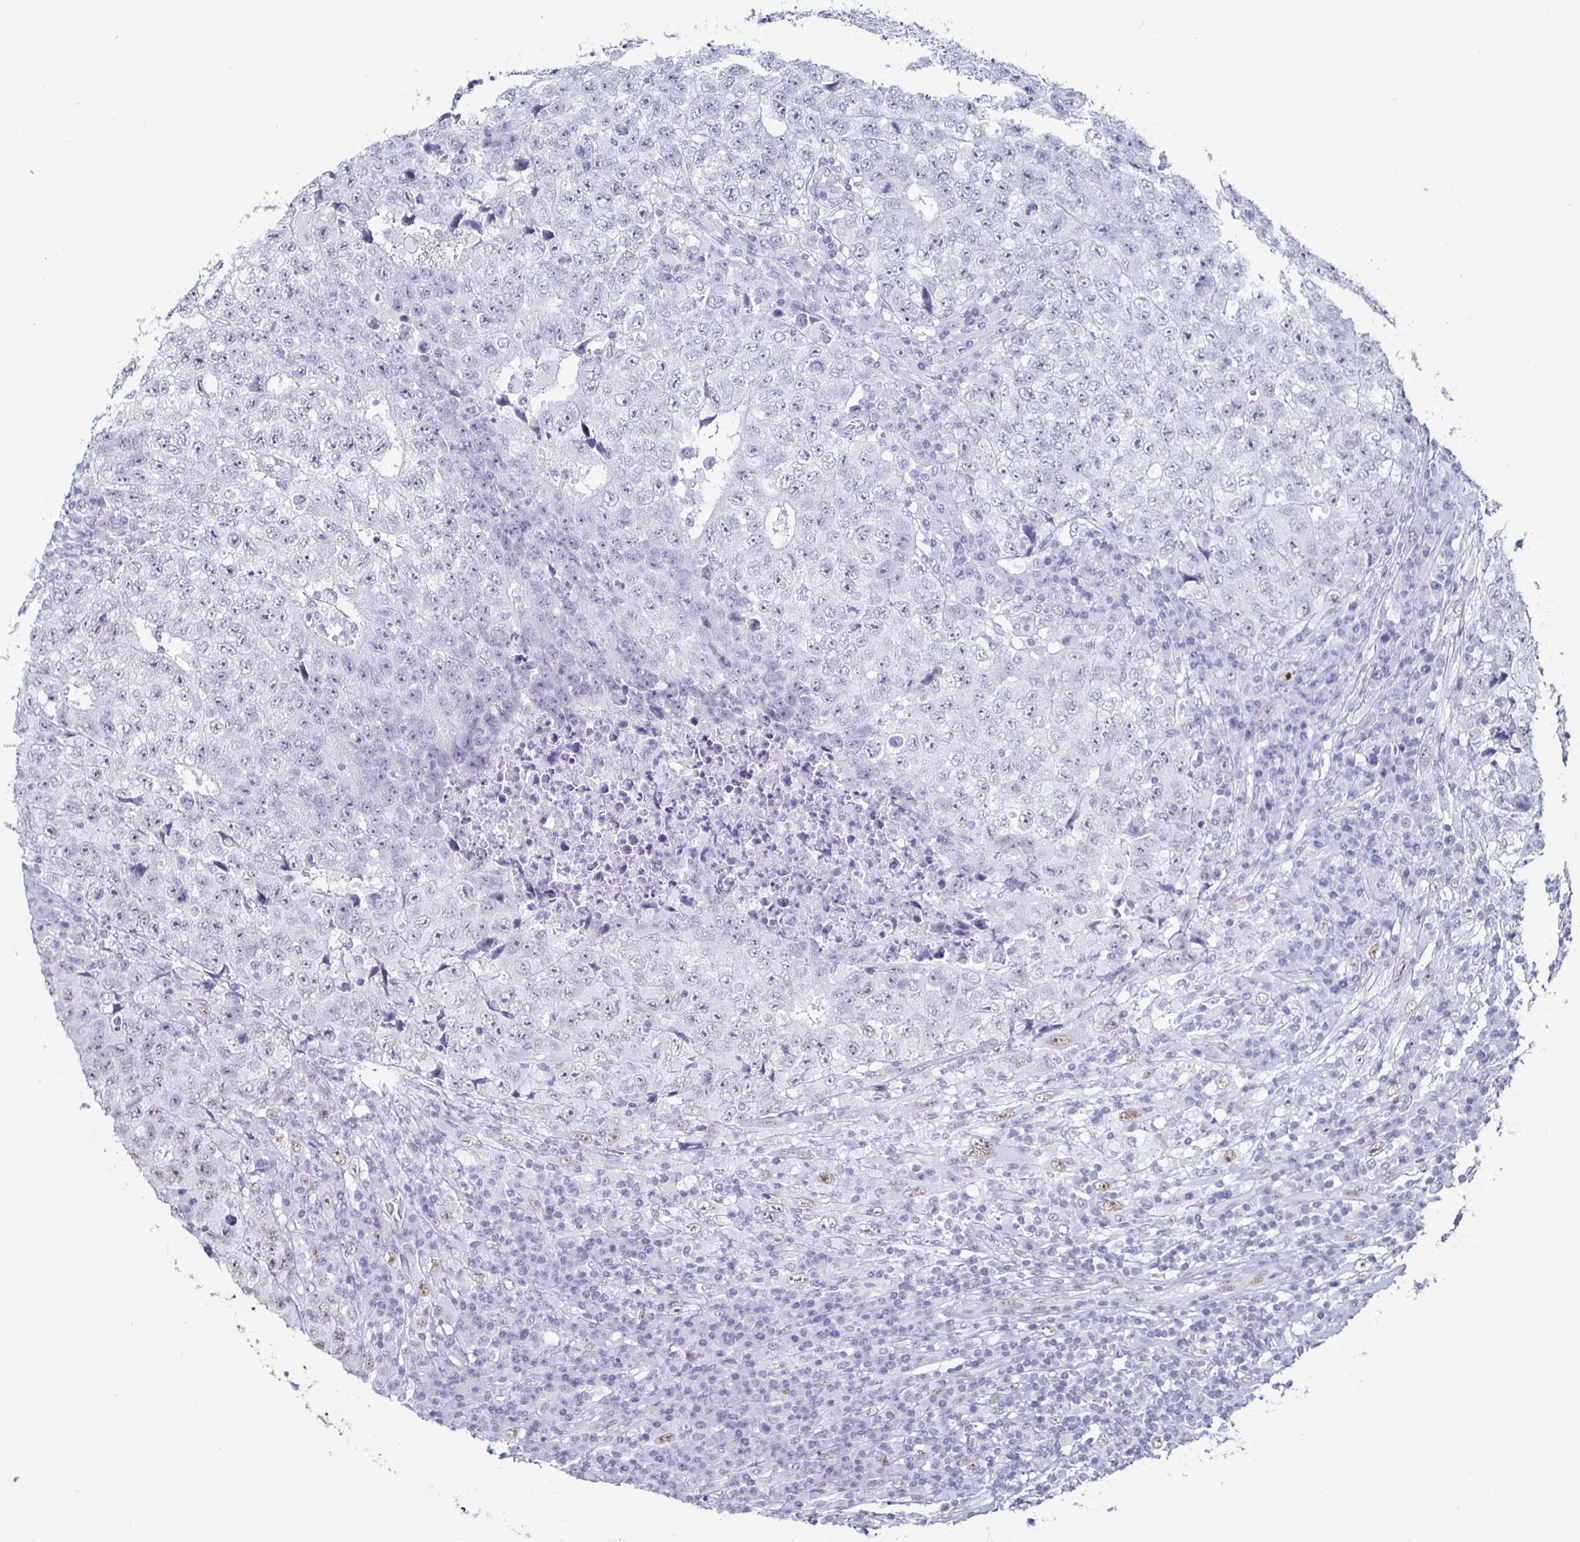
{"staining": {"intensity": "negative", "quantity": "none", "location": "none"}, "tissue": "testis cancer", "cell_type": "Tumor cells", "image_type": "cancer", "snomed": [{"axis": "morphology", "description": "Necrosis, NOS"}, {"axis": "morphology", "description": "Carcinoma, Embryonal, NOS"}, {"axis": "topography", "description": "Testis"}], "caption": "The micrograph reveals no significant expression in tumor cells of testis embryonal carcinoma.", "gene": "DDX39B", "patient": {"sex": "male", "age": 19}}